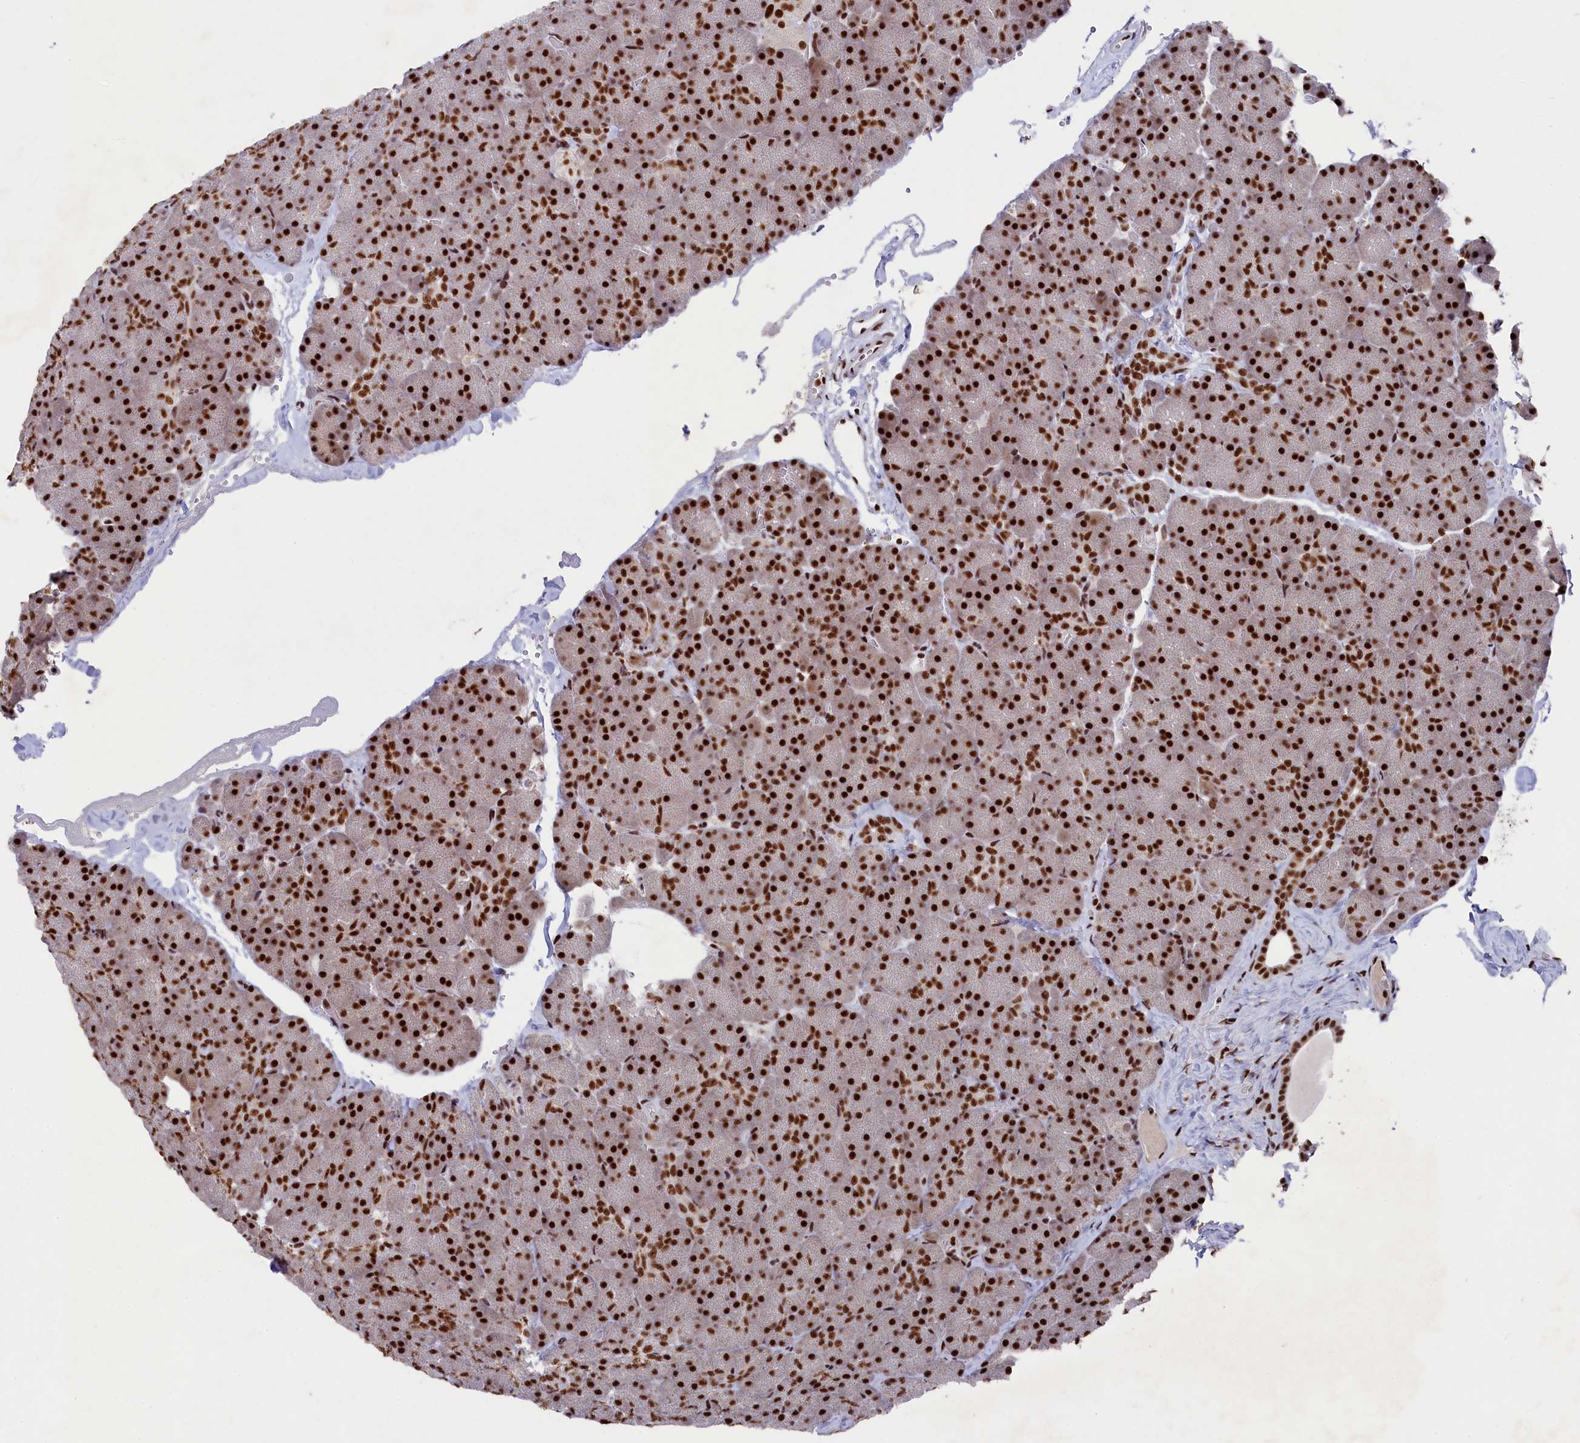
{"staining": {"intensity": "strong", "quantity": ">75%", "location": "nuclear"}, "tissue": "pancreas", "cell_type": "Exocrine glandular cells", "image_type": "normal", "snomed": [{"axis": "morphology", "description": "Normal tissue, NOS"}, {"axis": "topography", "description": "Pancreas"}], "caption": "An immunohistochemistry histopathology image of unremarkable tissue is shown. Protein staining in brown labels strong nuclear positivity in pancreas within exocrine glandular cells.", "gene": "PRPF31", "patient": {"sex": "male", "age": 36}}